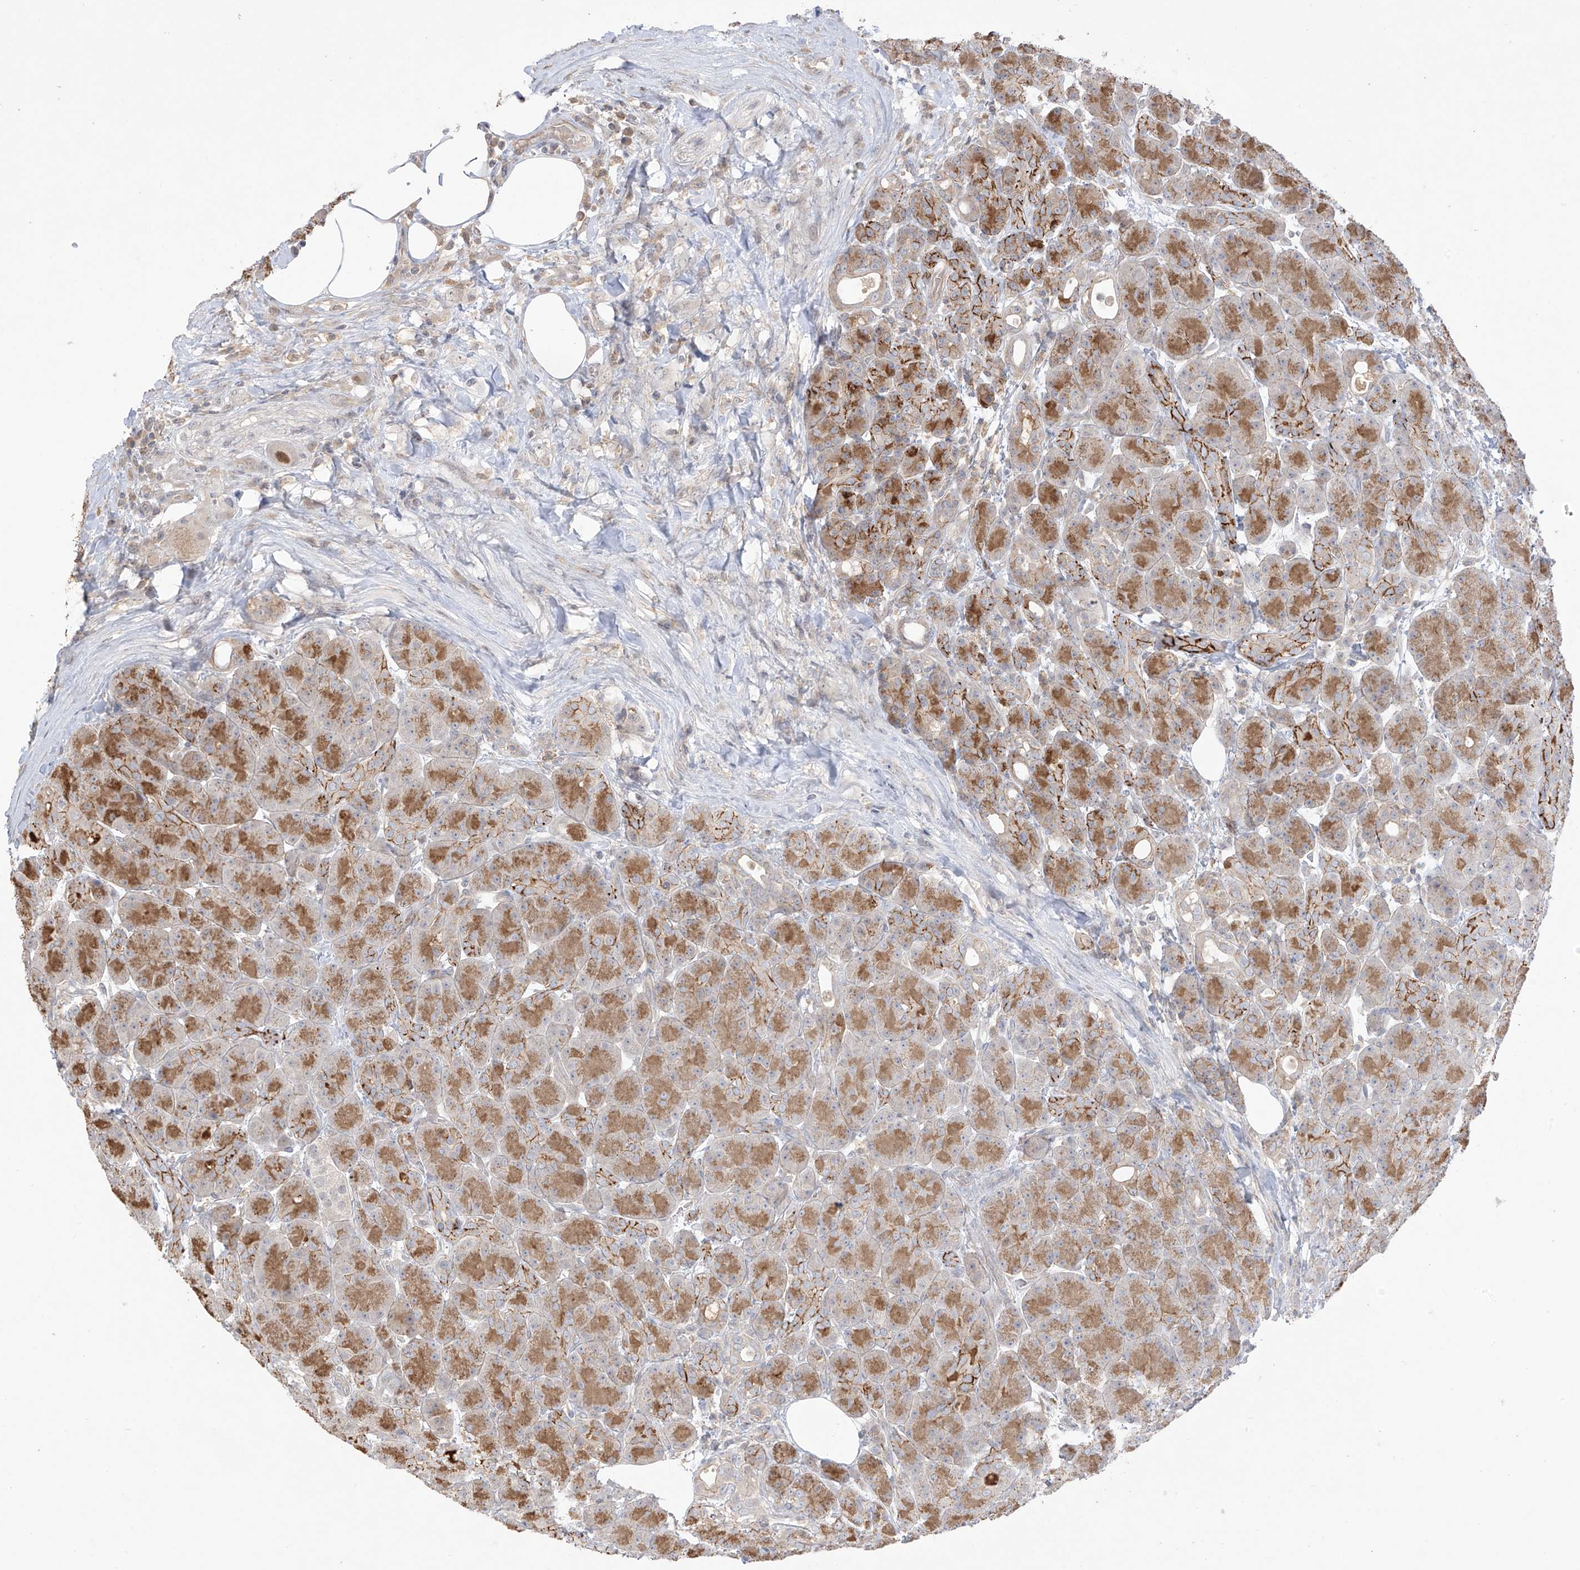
{"staining": {"intensity": "moderate", "quantity": ">75%", "location": "cytoplasmic/membranous"}, "tissue": "pancreas", "cell_type": "Exocrine glandular cells", "image_type": "normal", "snomed": [{"axis": "morphology", "description": "Normal tissue, NOS"}, {"axis": "topography", "description": "Pancreas"}], "caption": "A high-resolution photomicrograph shows IHC staining of normal pancreas, which demonstrates moderate cytoplasmic/membranous staining in approximately >75% of exocrine glandular cells.", "gene": "ANGEL2", "patient": {"sex": "male", "age": 63}}